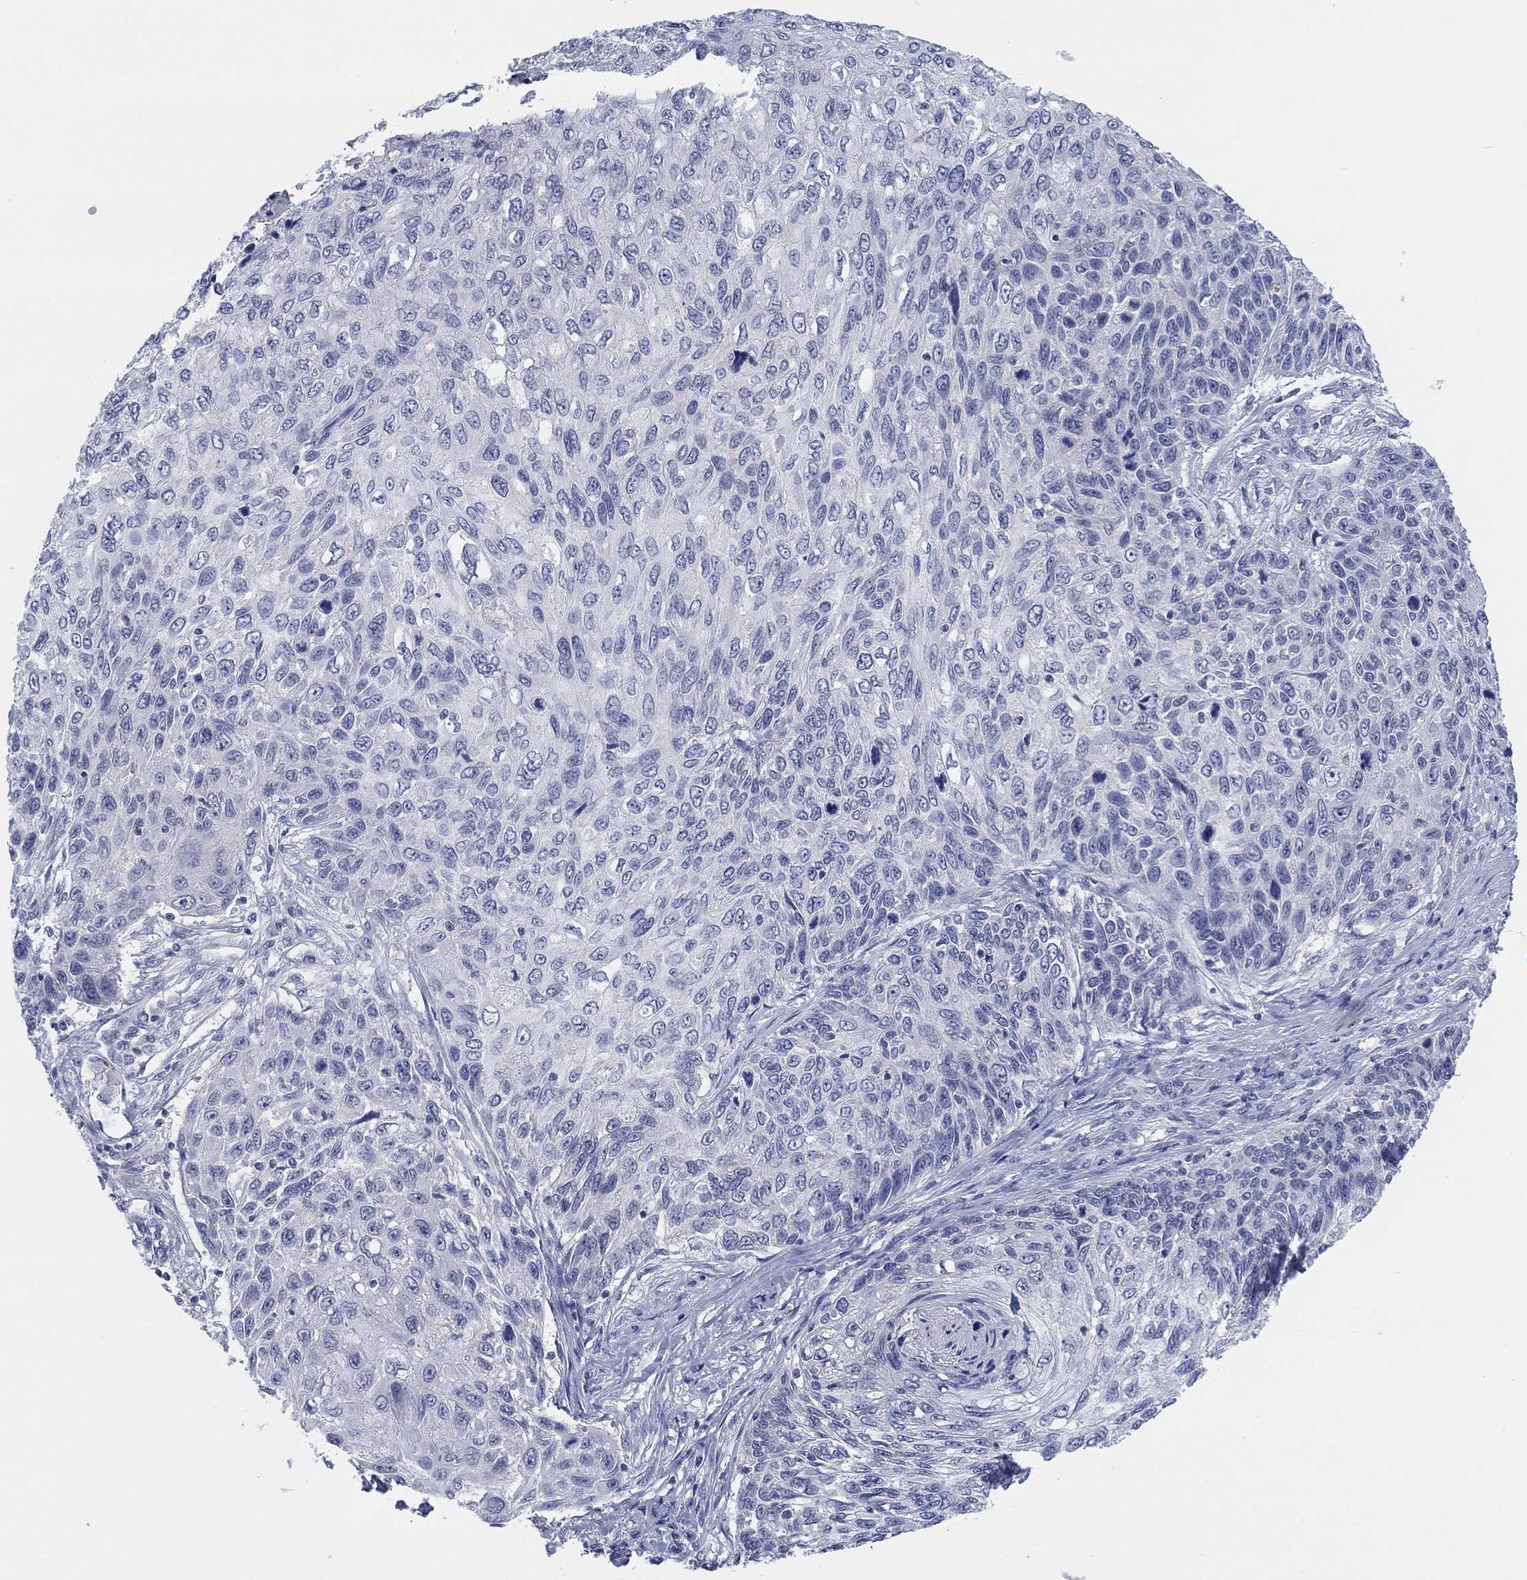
{"staining": {"intensity": "negative", "quantity": "none", "location": "none"}, "tissue": "skin cancer", "cell_type": "Tumor cells", "image_type": "cancer", "snomed": [{"axis": "morphology", "description": "Squamous cell carcinoma, NOS"}, {"axis": "topography", "description": "Skin"}], "caption": "This image is of skin squamous cell carcinoma stained with IHC to label a protein in brown with the nuclei are counter-stained blue. There is no expression in tumor cells.", "gene": "FER1L6", "patient": {"sex": "male", "age": 92}}